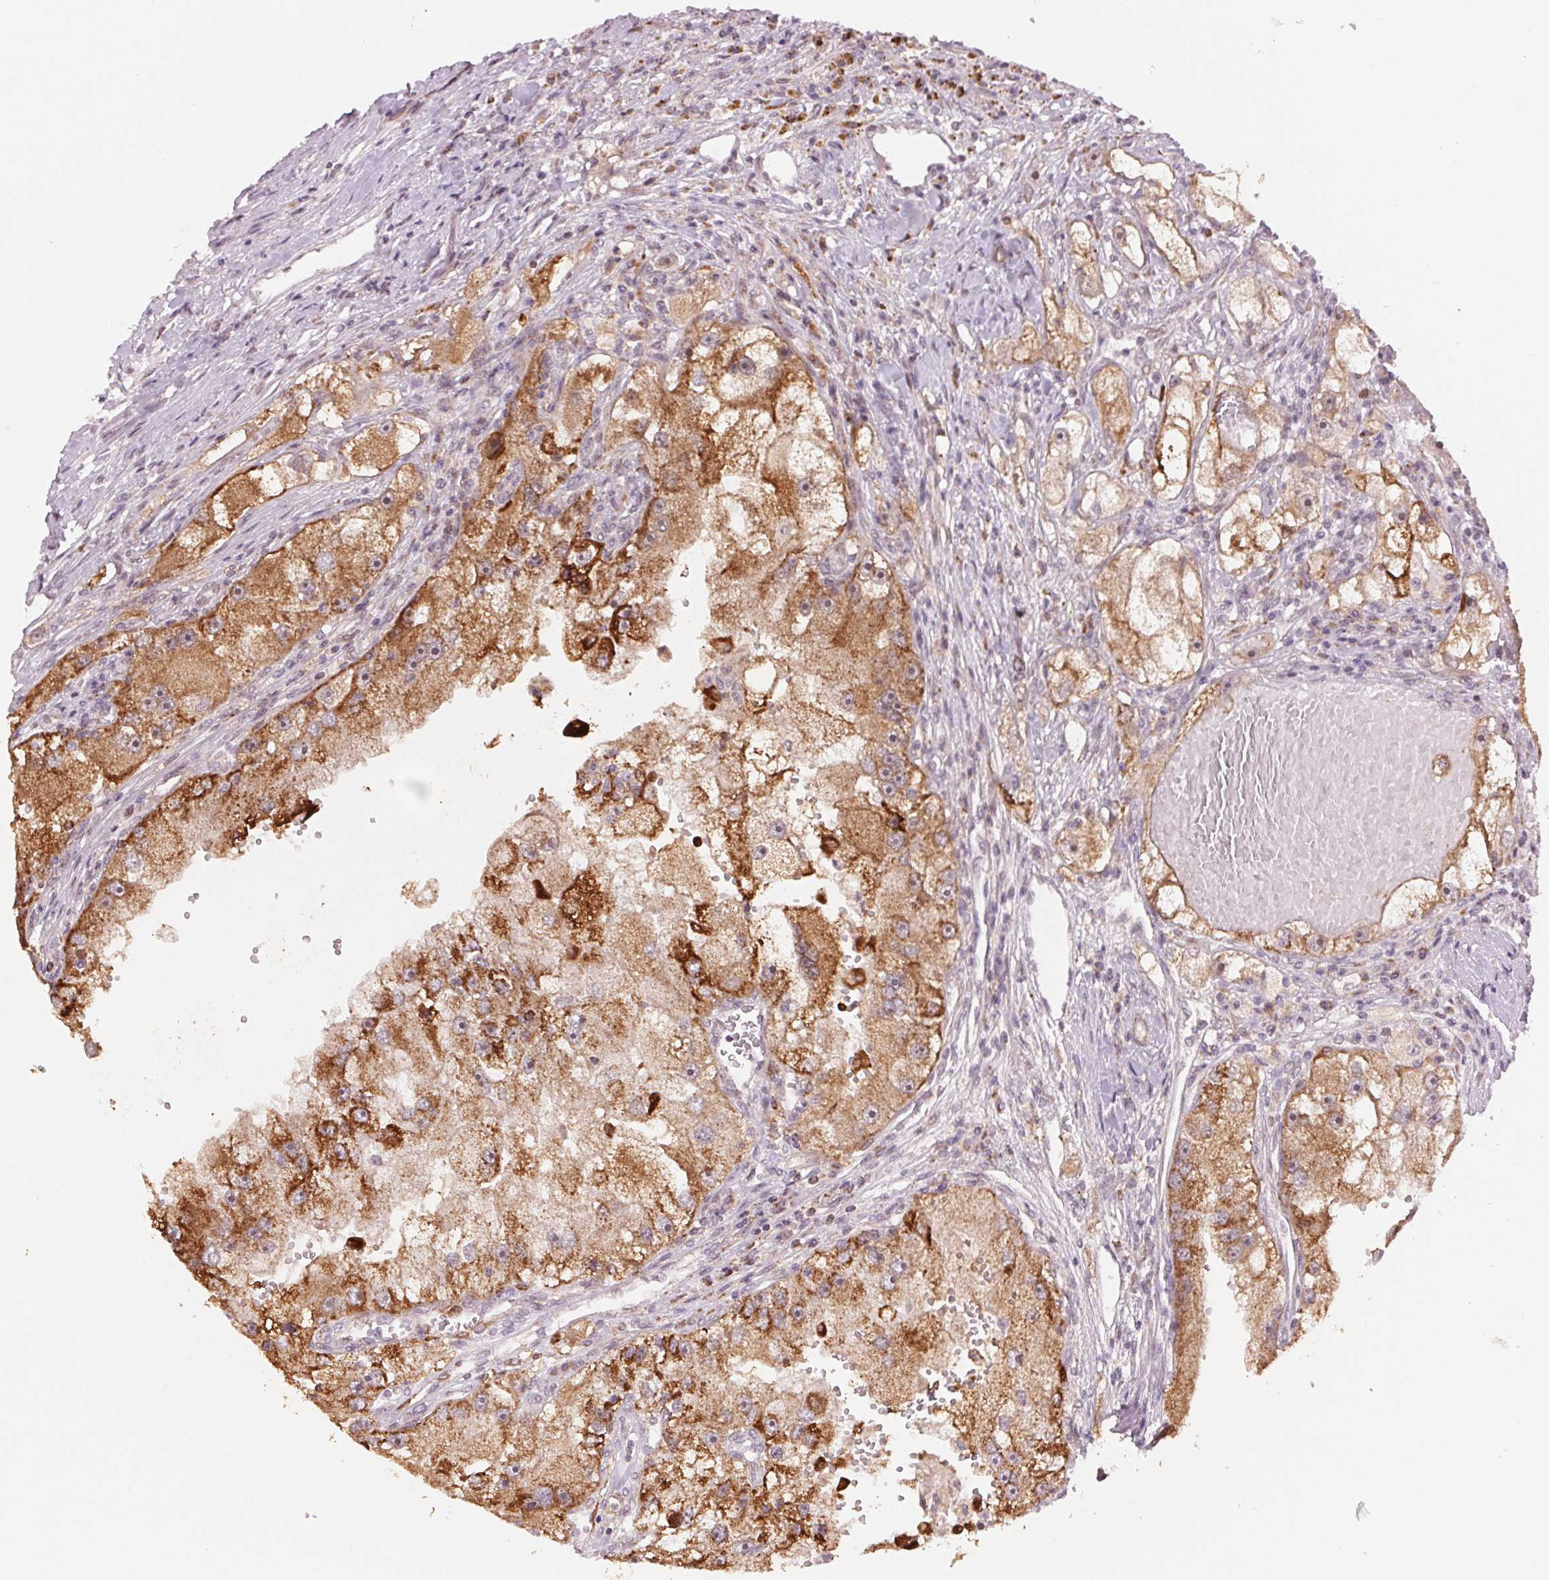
{"staining": {"intensity": "strong", "quantity": "25%-75%", "location": "cytoplasmic/membranous"}, "tissue": "renal cancer", "cell_type": "Tumor cells", "image_type": "cancer", "snomed": [{"axis": "morphology", "description": "Adenocarcinoma, NOS"}, {"axis": "topography", "description": "Kidney"}], "caption": "Brown immunohistochemical staining in human renal cancer demonstrates strong cytoplasmic/membranous expression in approximately 25%-75% of tumor cells. (Stains: DAB in brown, nuclei in blue, Microscopy: brightfield microscopy at high magnification).", "gene": "ARHGAP32", "patient": {"sex": "male", "age": 63}}